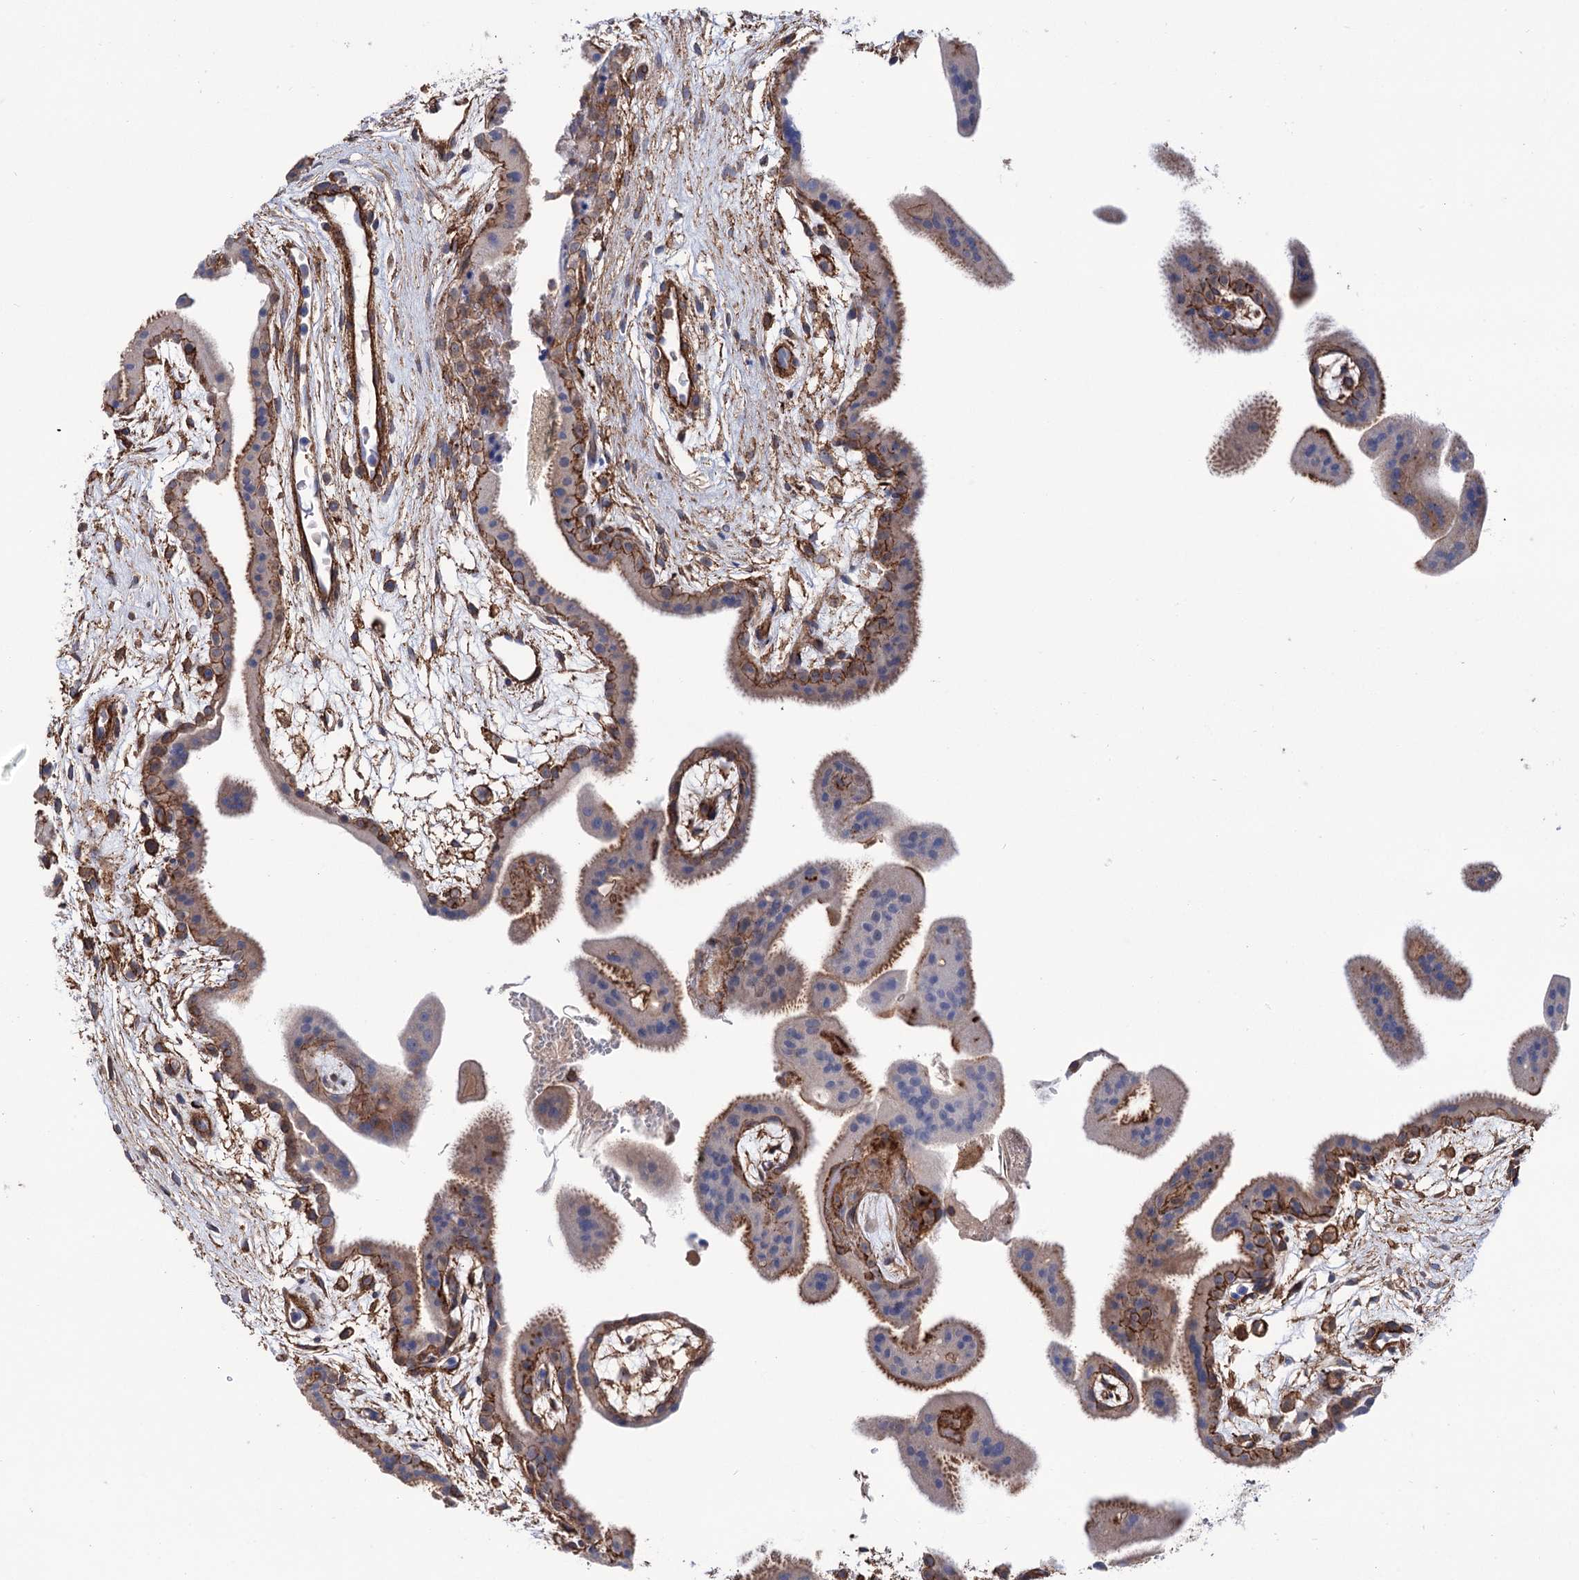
{"staining": {"intensity": "moderate", "quantity": "<25%", "location": "cytoplasmic/membranous"}, "tissue": "placenta", "cell_type": "Trophoblastic cells", "image_type": "normal", "snomed": [{"axis": "morphology", "description": "Normal tissue, NOS"}, {"axis": "topography", "description": "Placenta"}], "caption": "An immunohistochemistry (IHC) photomicrograph of benign tissue is shown. Protein staining in brown highlights moderate cytoplasmic/membranous positivity in placenta within trophoblastic cells. (IHC, brightfield microscopy, high magnification).", "gene": "DEF6", "patient": {"sex": "female", "age": 35}}